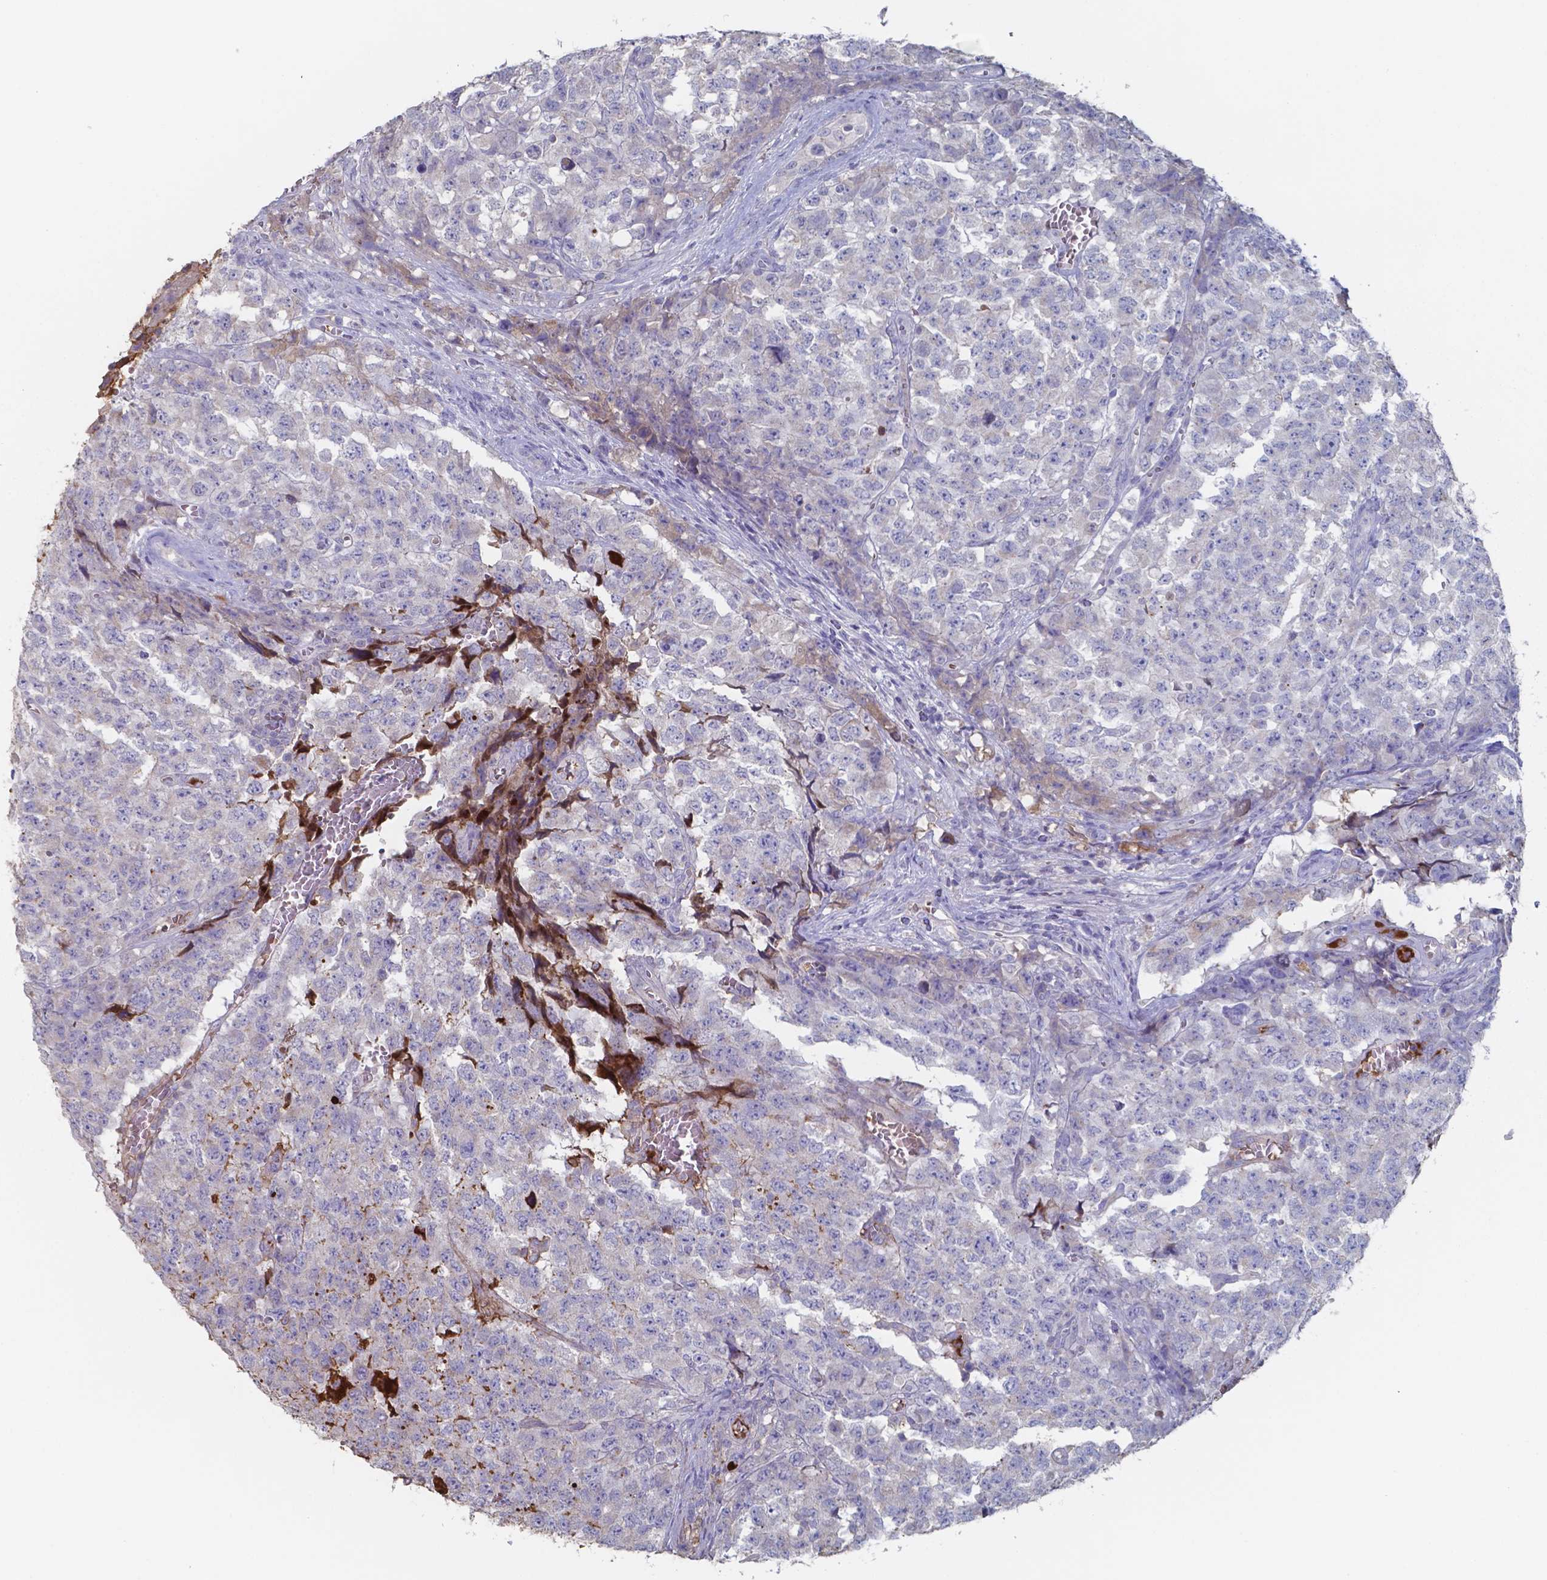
{"staining": {"intensity": "negative", "quantity": "none", "location": "none"}, "tissue": "testis cancer", "cell_type": "Tumor cells", "image_type": "cancer", "snomed": [{"axis": "morphology", "description": "Carcinoma, Embryonal, NOS"}, {"axis": "topography", "description": "Testis"}], "caption": "Immunohistochemistry of human testis cancer (embryonal carcinoma) exhibits no expression in tumor cells.", "gene": "BTBD17", "patient": {"sex": "male", "age": 23}}